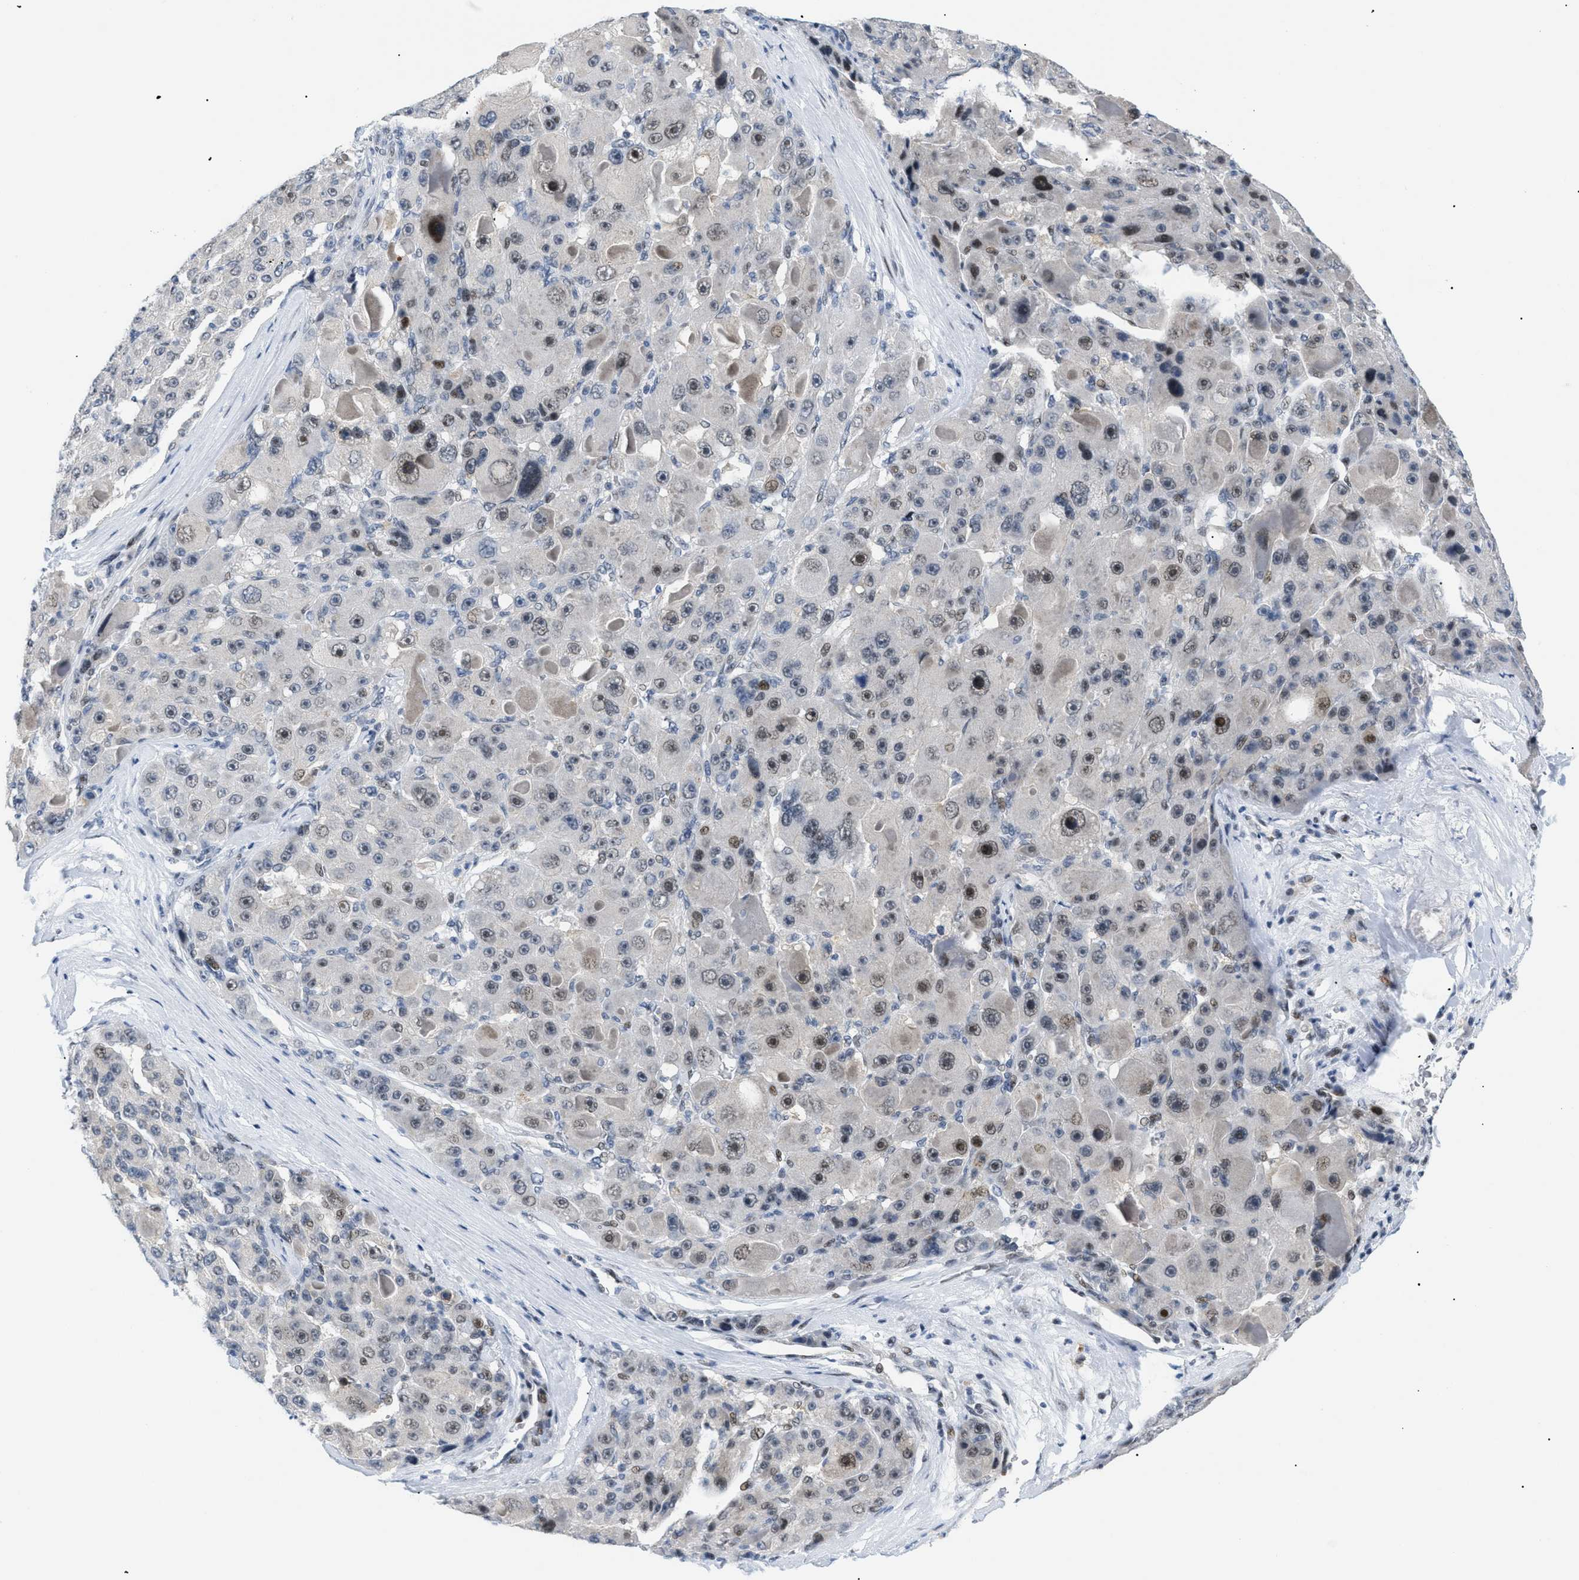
{"staining": {"intensity": "moderate", "quantity": "25%-75%", "location": "nuclear"}, "tissue": "liver cancer", "cell_type": "Tumor cells", "image_type": "cancer", "snomed": [{"axis": "morphology", "description": "Carcinoma, Hepatocellular, NOS"}, {"axis": "topography", "description": "Liver"}], "caption": "Protein staining of liver hepatocellular carcinoma tissue exhibits moderate nuclear positivity in approximately 25%-75% of tumor cells.", "gene": "MED1", "patient": {"sex": "male", "age": 76}}